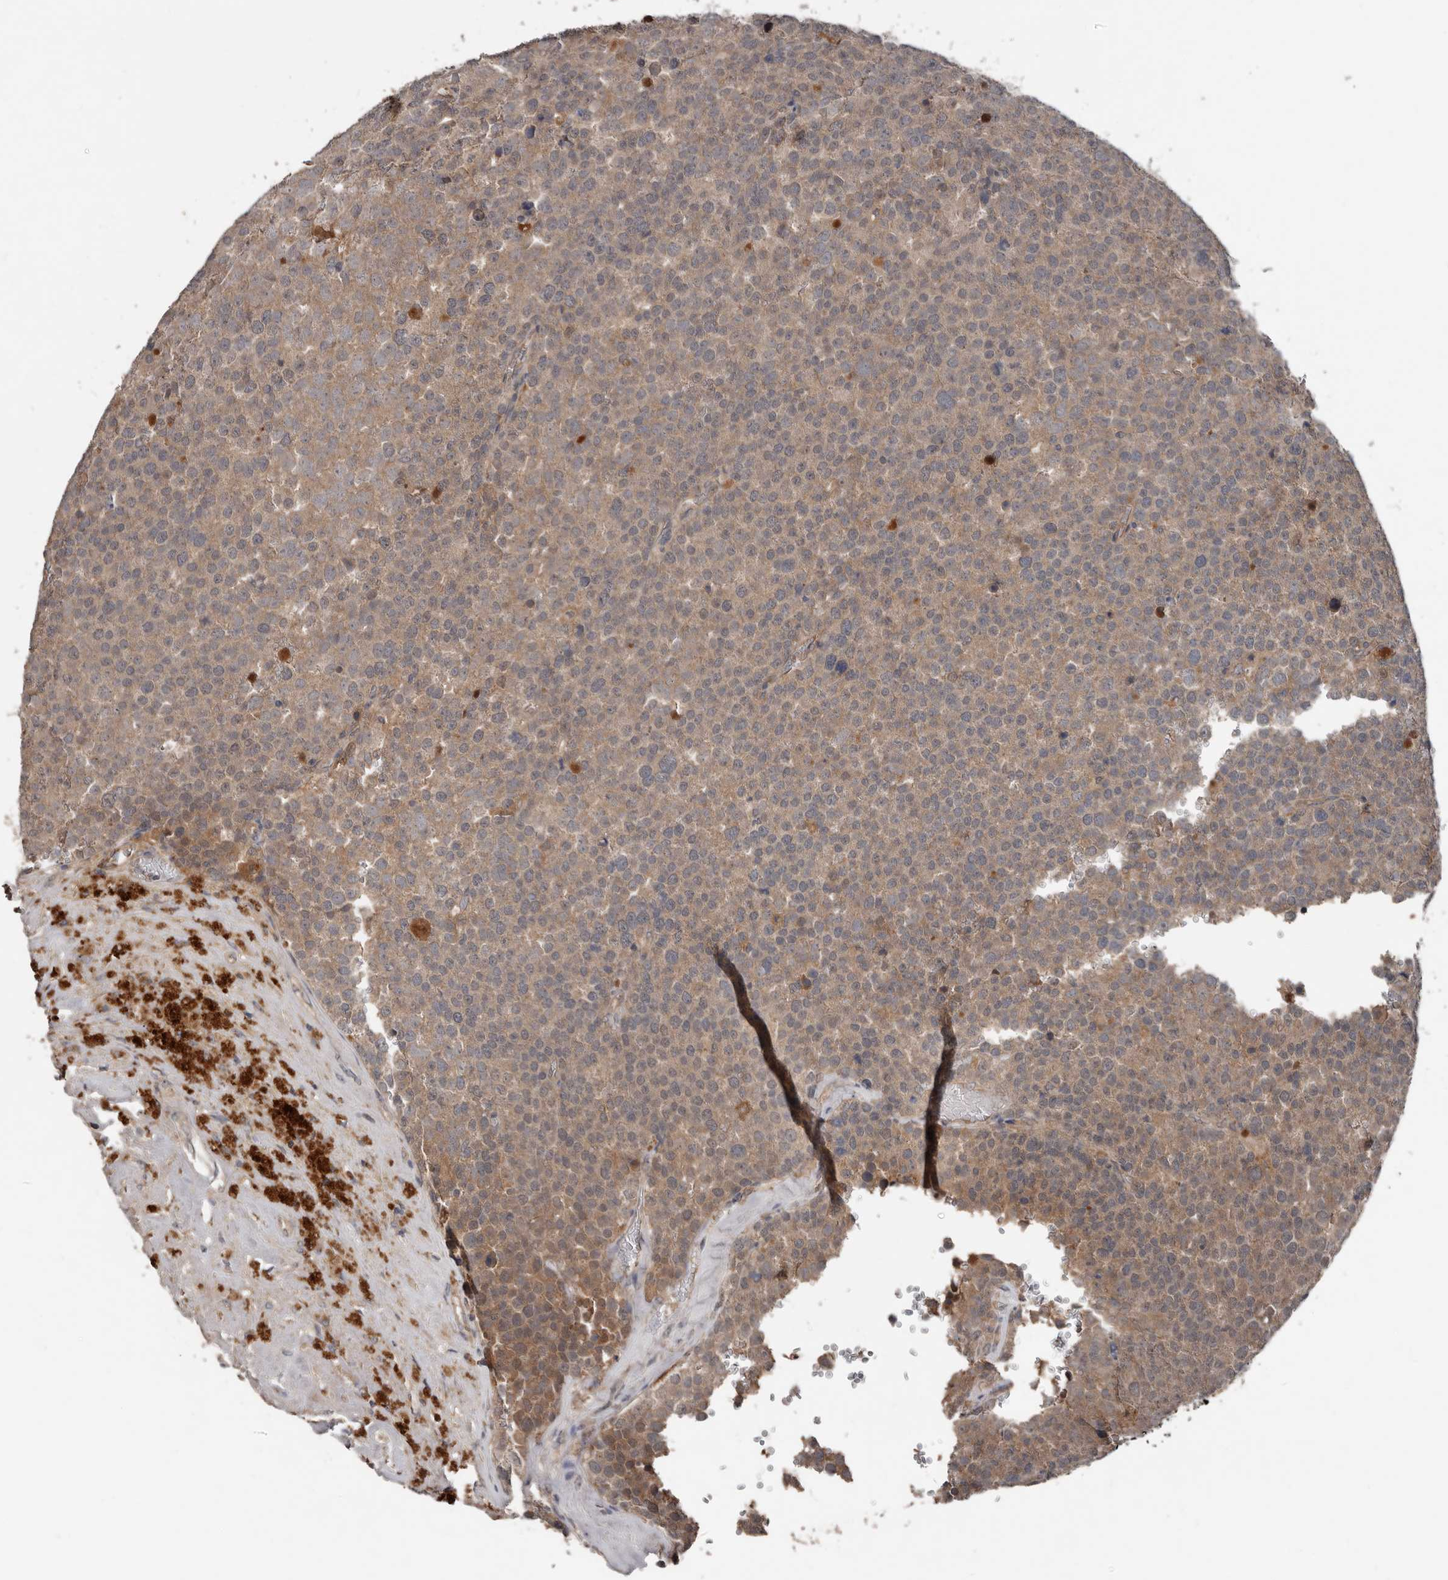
{"staining": {"intensity": "moderate", "quantity": ">75%", "location": "cytoplasmic/membranous"}, "tissue": "testis cancer", "cell_type": "Tumor cells", "image_type": "cancer", "snomed": [{"axis": "morphology", "description": "Seminoma, NOS"}, {"axis": "topography", "description": "Testis"}], "caption": "Human seminoma (testis) stained for a protein (brown) demonstrates moderate cytoplasmic/membranous positive expression in about >75% of tumor cells.", "gene": "DNAJB4", "patient": {"sex": "male", "age": 71}}